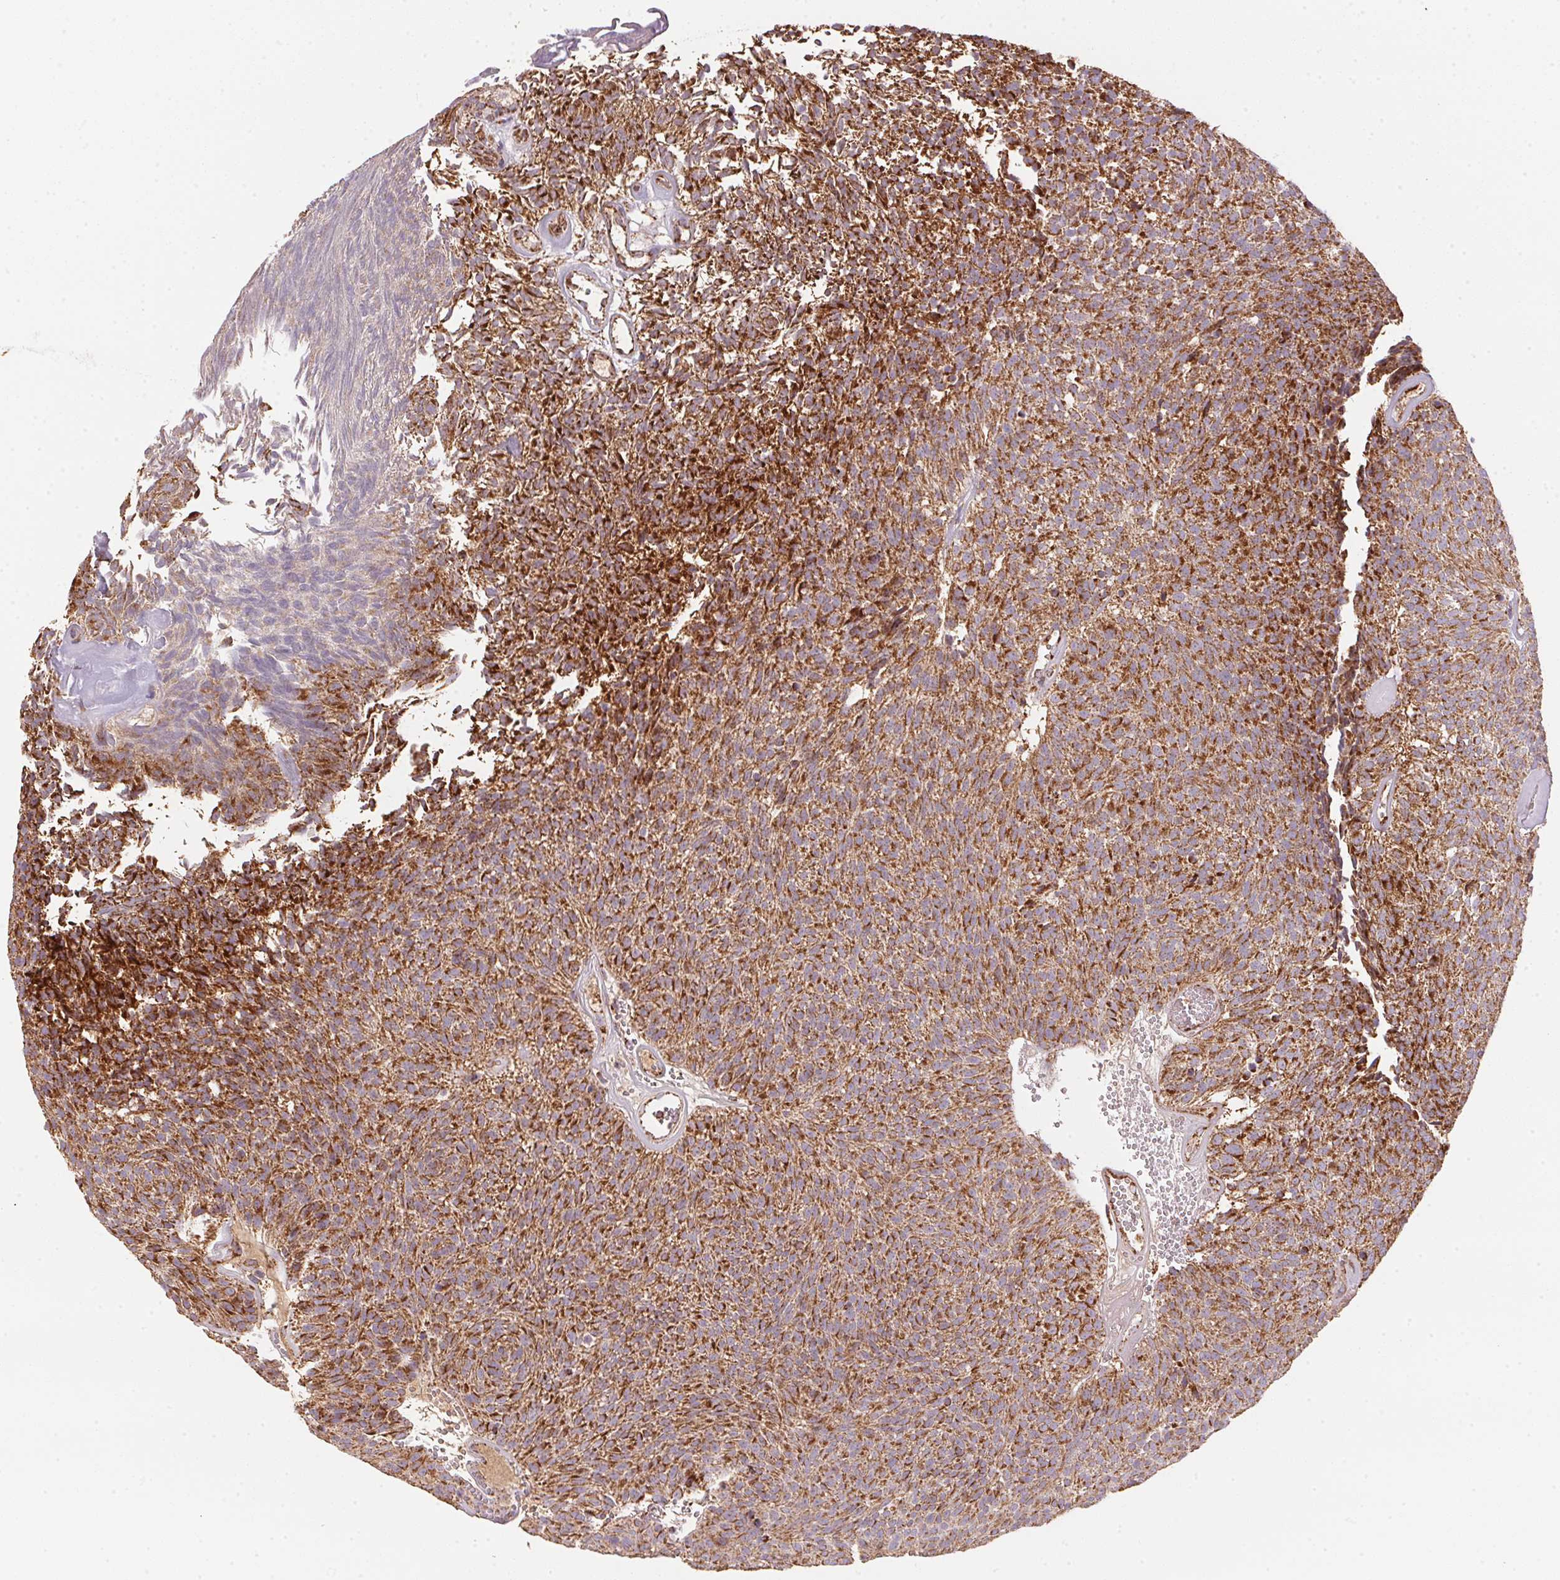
{"staining": {"intensity": "strong", "quantity": ">75%", "location": "cytoplasmic/membranous"}, "tissue": "urothelial cancer", "cell_type": "Tumor cells", "image_type": "cancer", "snomed": [{"axis": "morphology", "description": "Urothelial carcinoma, Low grade"}, {"axis": "topography", "description": "Urinary bladder"}], "caption": "Immunohistochemistry (IHC) of human urothelial cancer exhibits high levels of strong cytoplasmic/membranous positivity in about >75% of tumor cells. The staining is performed using DAB brown chromogen to label protein expression. The nuclei are counter-stained blue using hematoxylin.", "gene": "NDUFS2", "patient": {"sex": "male", "age": 77}}